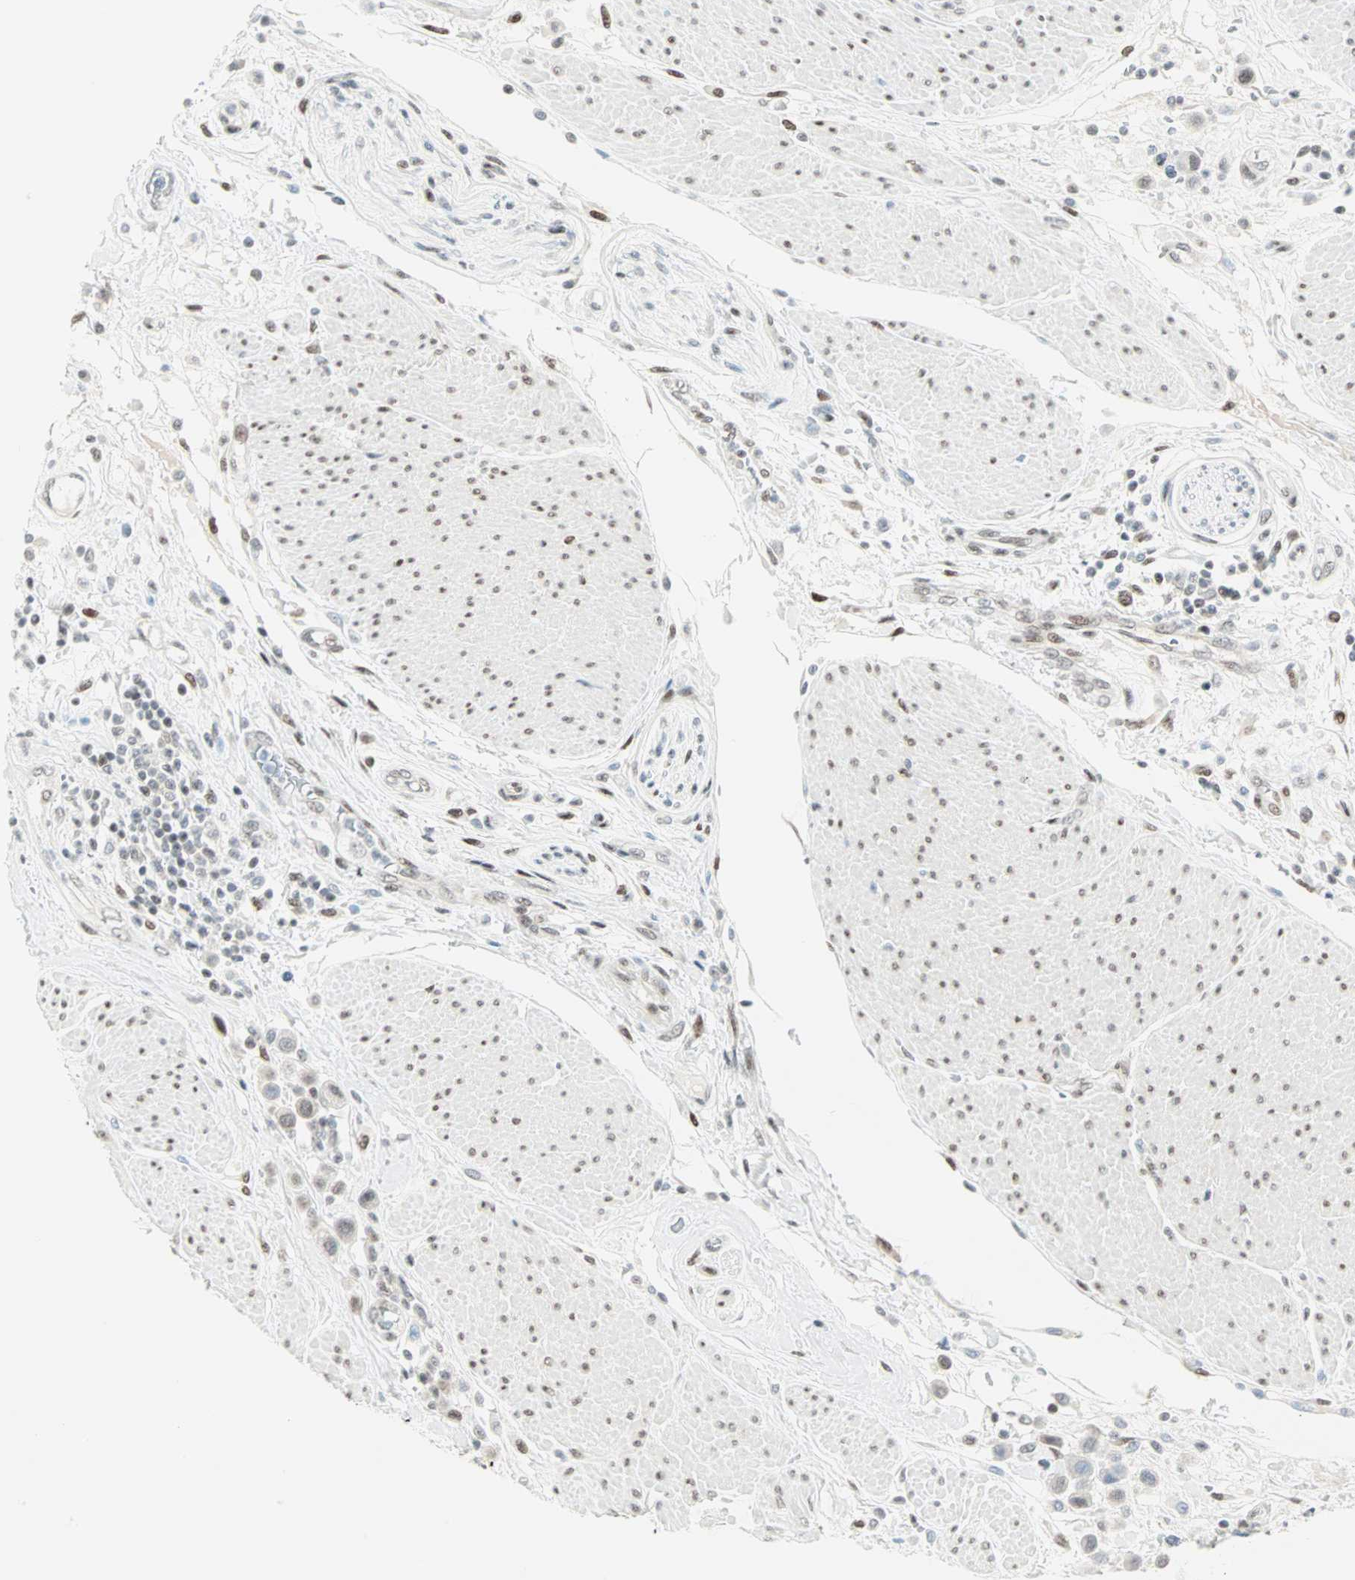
{"staining": {"intensity": "negative", "quantity": "none", "location": "none"}, "tissue": "urothelial cancer", "cell_type": "Tumor cells", "image_type": "cancer", "snomed": [{"axis": "morphology", "description": "Urothelial carcinoma, High grade"}, {"axis": "topography", "description": "Urinary bladder"}], "caption": "A histopathology image of urothelial carcinoma (high-grade) stained for a protein exhibits no brown staining in tumor cells. (Stains: DAB immunohistochemistry with hematoxylin counter stain, Microscopy: brightfield microscopy at high magnification).", "gene": "PKNOX1", "patient": {"sex": "male", "age": 50}}